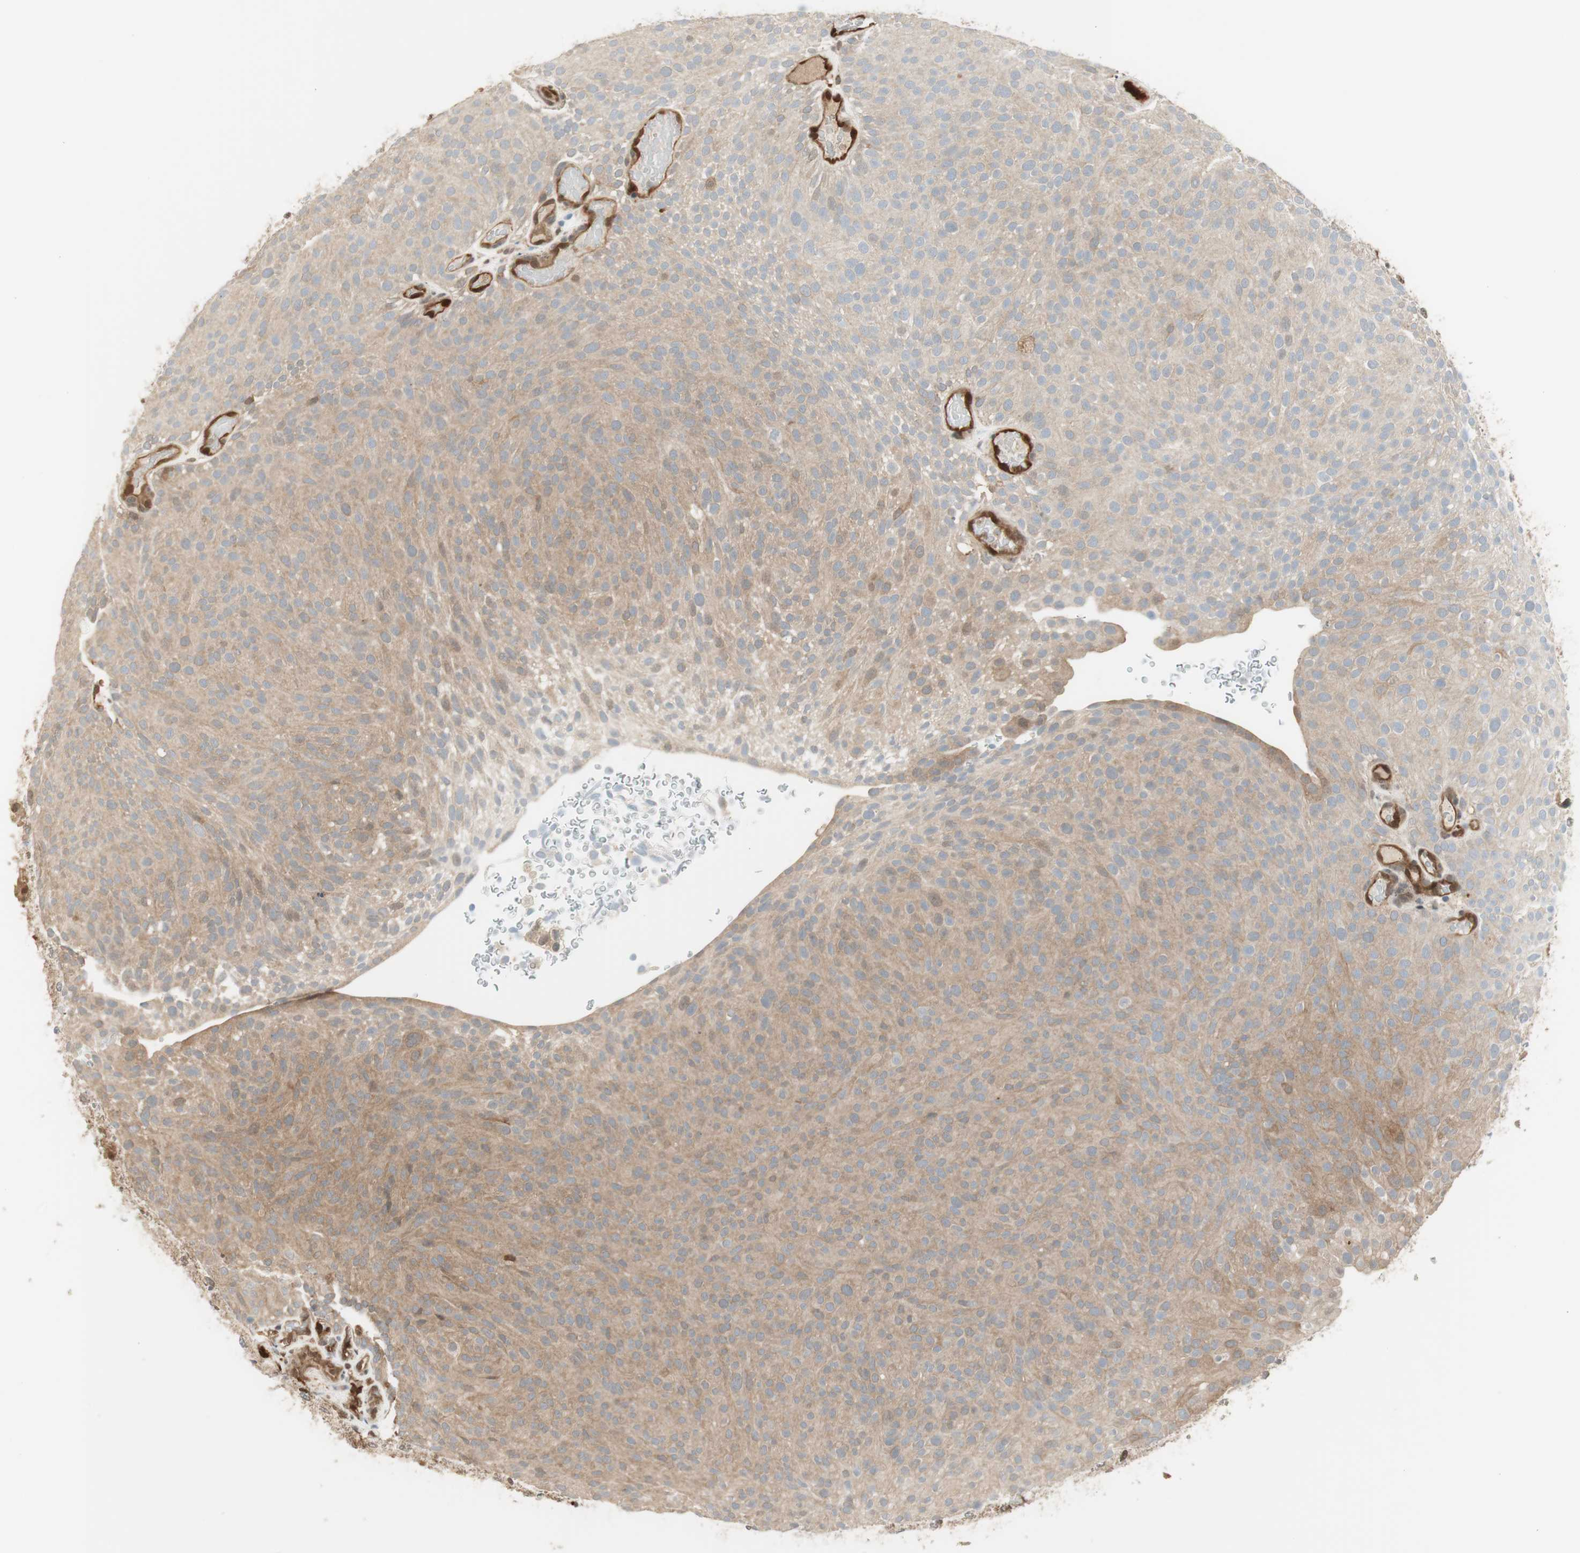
{"staining": {"intensity": "moderate", "quantity": ">75%", "location": "cytoplasmic/membranous"}, "tissue": "urothelial cancer", "cell_type": "Tumor cells", "image_type": "cancer", "snomed": [{"axis": "morphology", "description": "Urothelial carcinoma, Low grade"}, {"axis": "topography", "description": "Urinary bladder"}], "caption": "Immunohistochemistry of urothelial cancer displays medium levels of moderate cytoplasmic/membranous expression in about >75% of tumor cells.", "gene": "SERPINB6", "patient": {"sex": "male", "age": 78}}